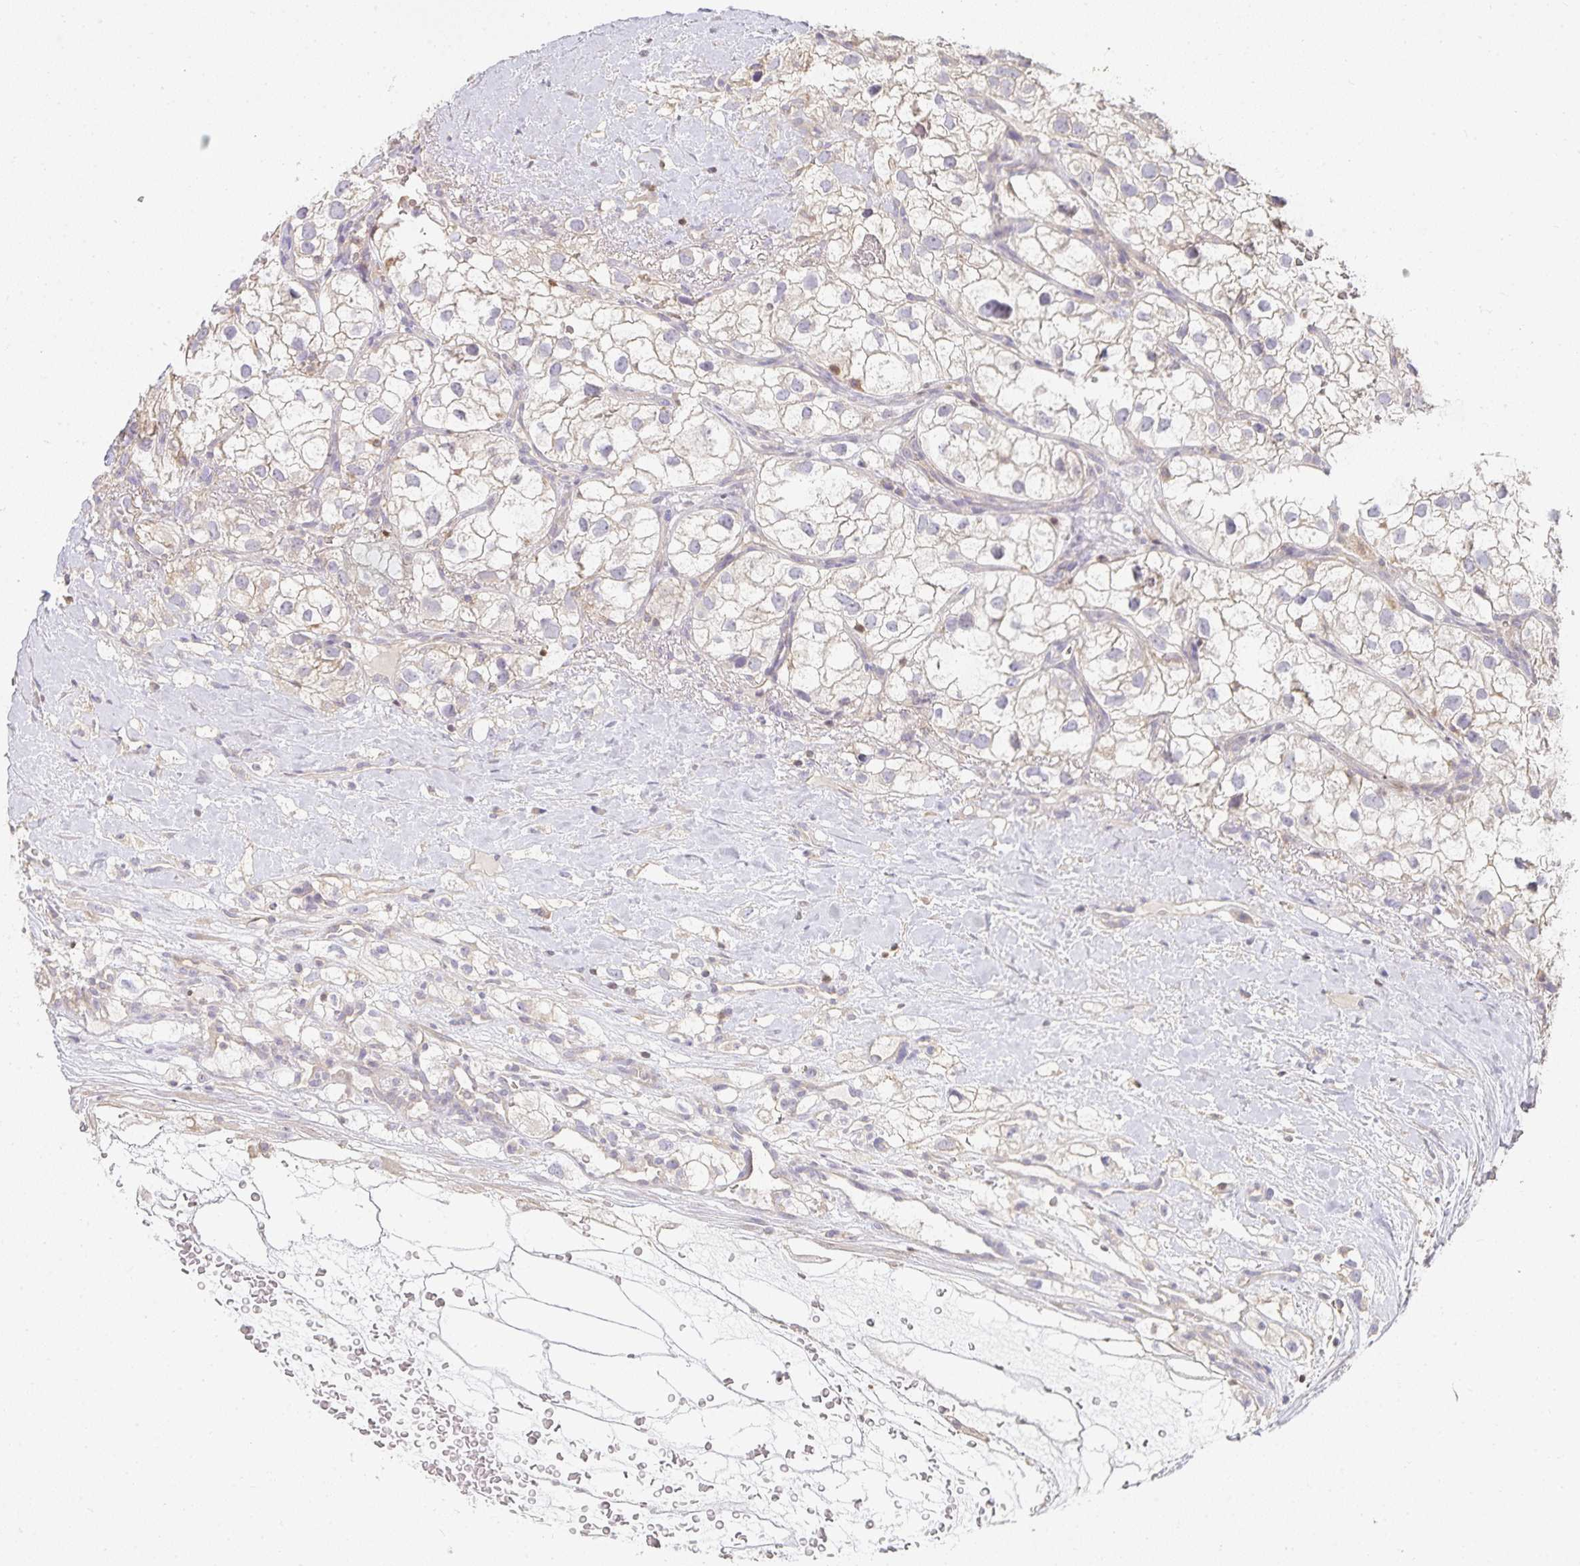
{"staining": {"intensity": "weak", "quantity": "<25%", "location": "cytoplasmic/membranous"}, "tissue": "renal cancer", "cell_type": "Tumor cells", "image_type": "cancer", "snomed": [{"axis": "morphology", "description": "Adenocarcinoma, NOS"}, {"axis": "topography", "description": "Kidney"}], "caption": "Histopathology image shows no protein expression in tumor cells of renal cancer tissue.", "gene": "GATA3", "patient": {"sex": "male", "age": 59}}